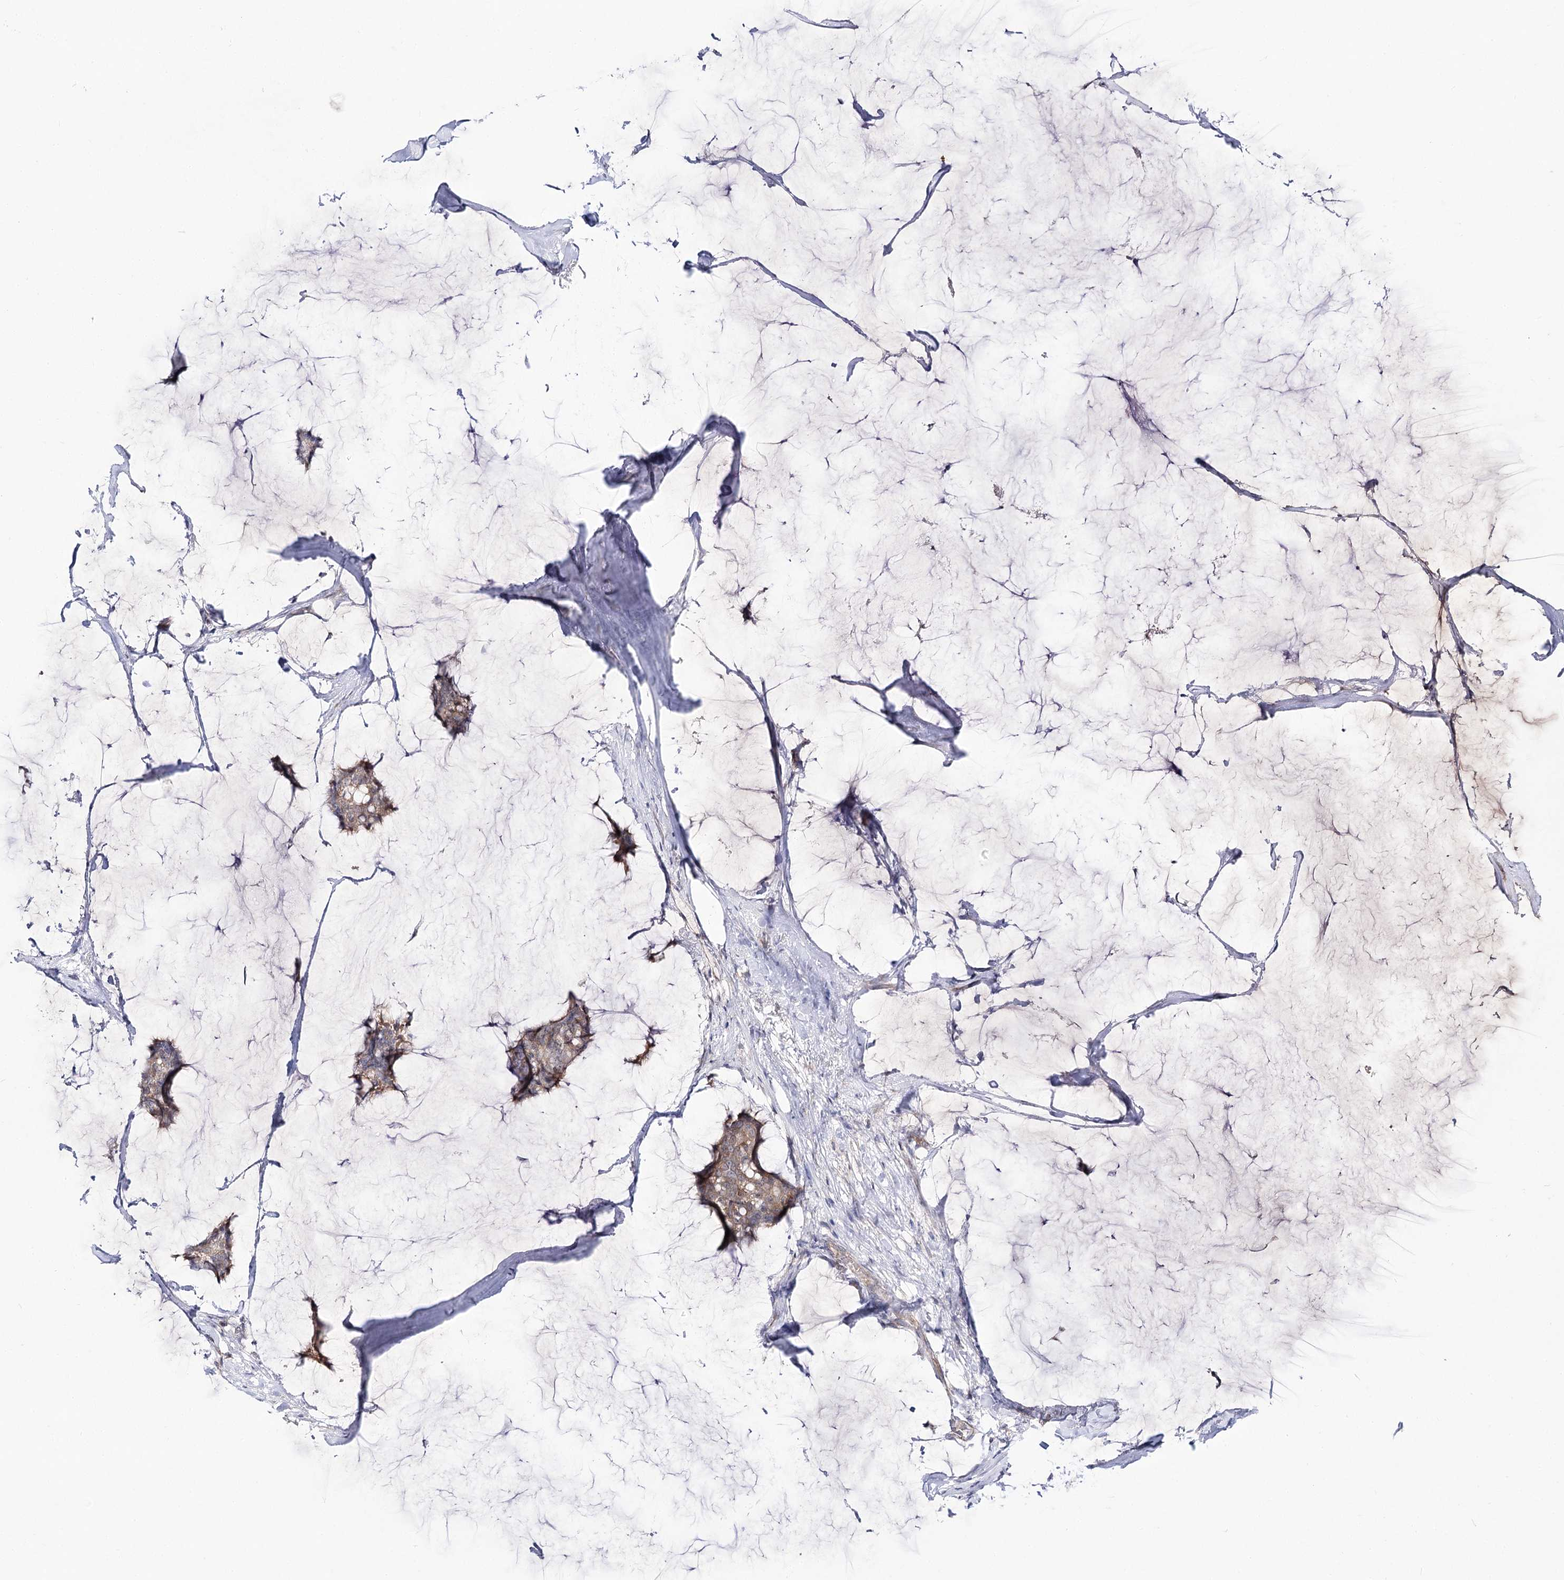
{"staining": {"intensity": "moderate", "quantity": ">75%", "location": "cytoplasmic/membranous"}, "tissue": "breast cancer", "cell_type": "Tumor cells", "image_type": "cancer", "snomed": [{"axis": "morphology", "description": "Duct carcinoma"}, {"axis": "topography", "description": "Breast"}], "caption": "Infiltrating ductal carcinoma (breast) stained for a protein displays moderate cytoplasmic/membranous positivity in tumor cells.", "gene": "C11orf80", "patient": {"sex": "female", "age": 93}}